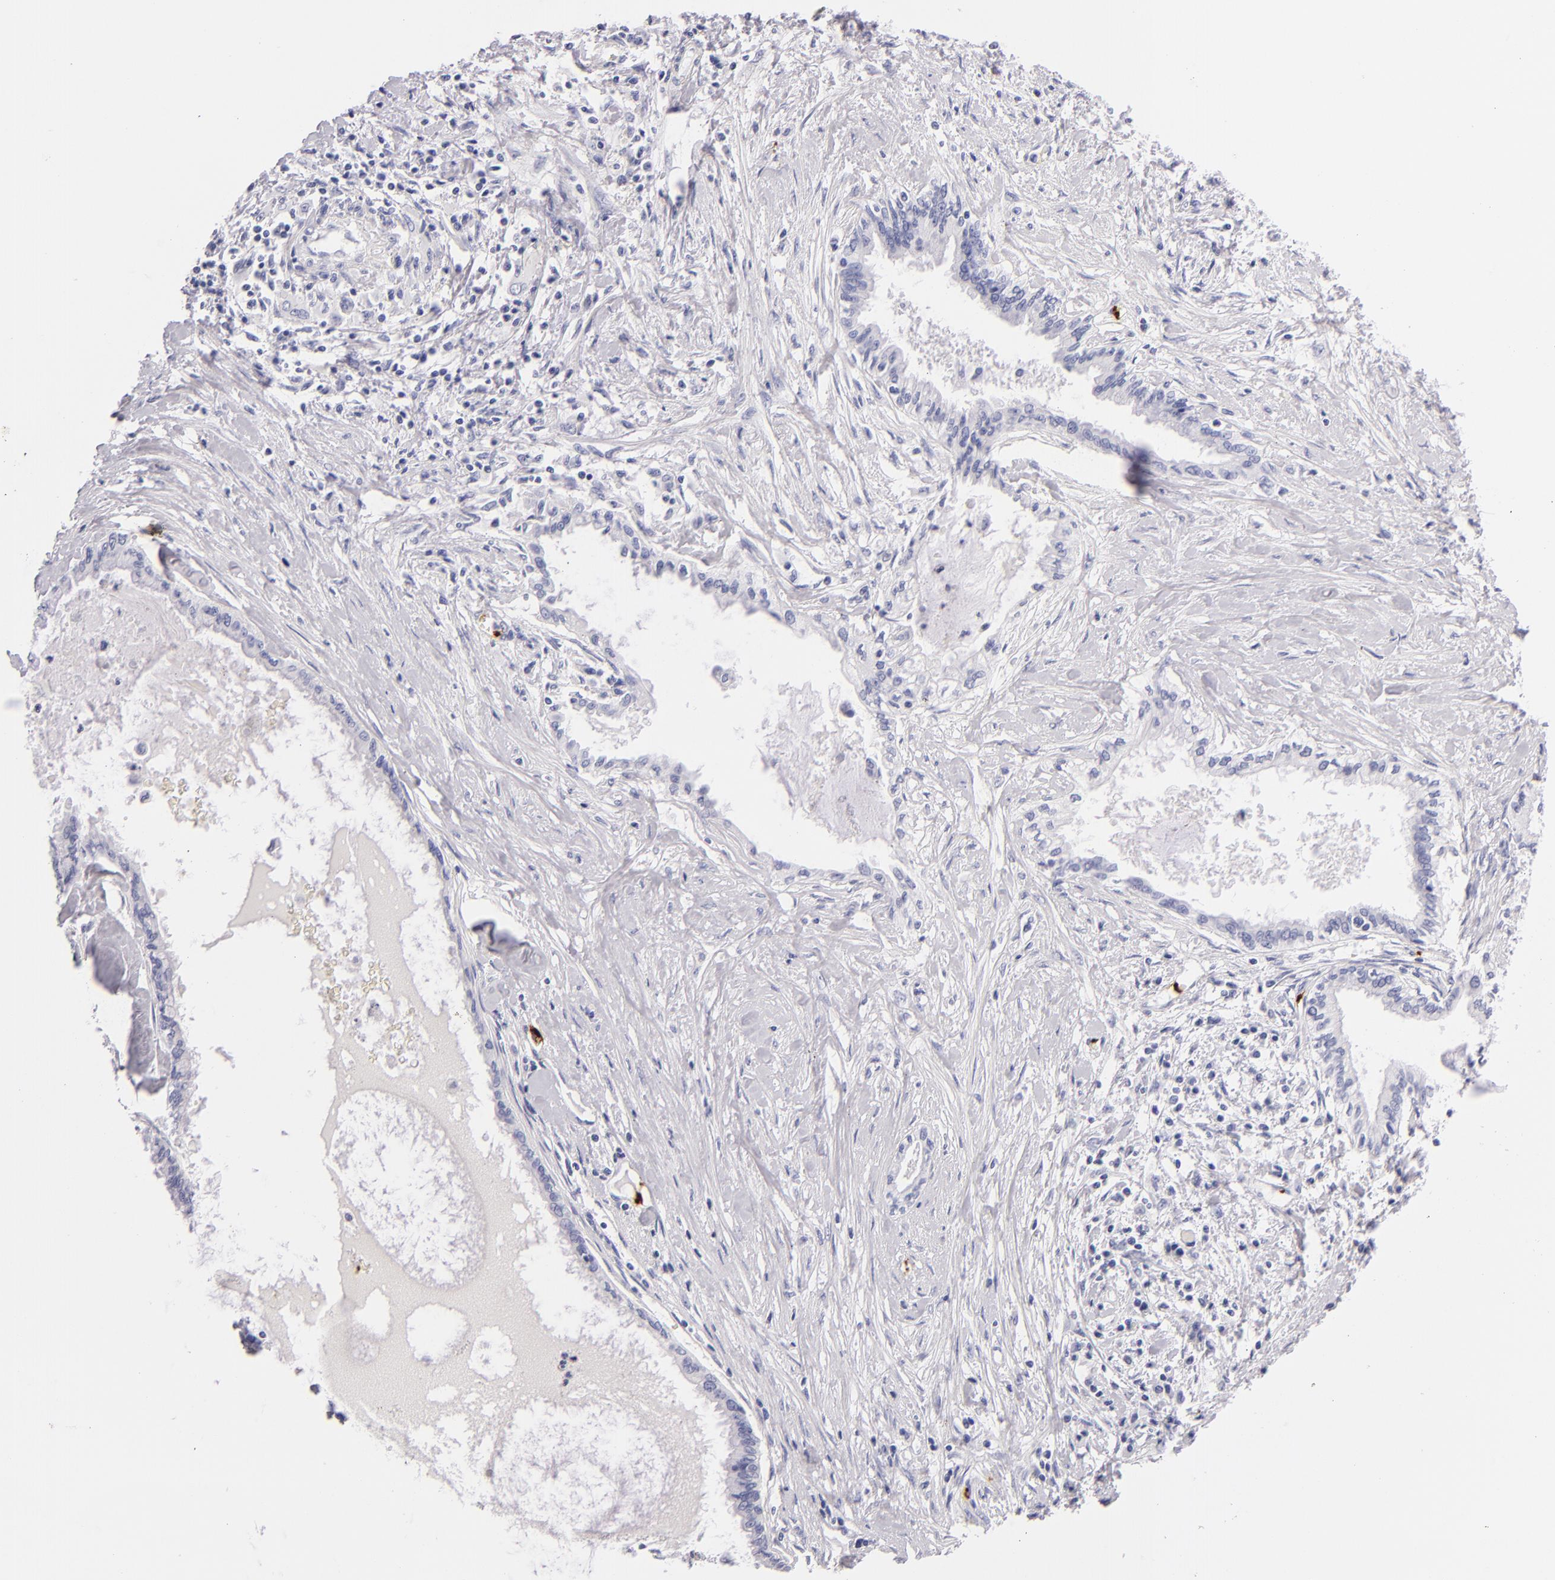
{"staining": {"intensity": "negative", "quantity": "none", "location": "none"}, "tissue": "pancreatic cancer", "cell_type": "Tumor cells", "image_type": "cancer", "snomed": [{"axis": "morphology", "description": "Adenocarcinoma, NOS"}, {"axis": "topography", "description": "Pancreas"}], "caption": "This is an immunohistochemistry image of human adenocarcinoma (pancreatic). There is no expression in tumor cells.", "gene": "GP1BA", "patient": {"sex": "female", "age": 64}}